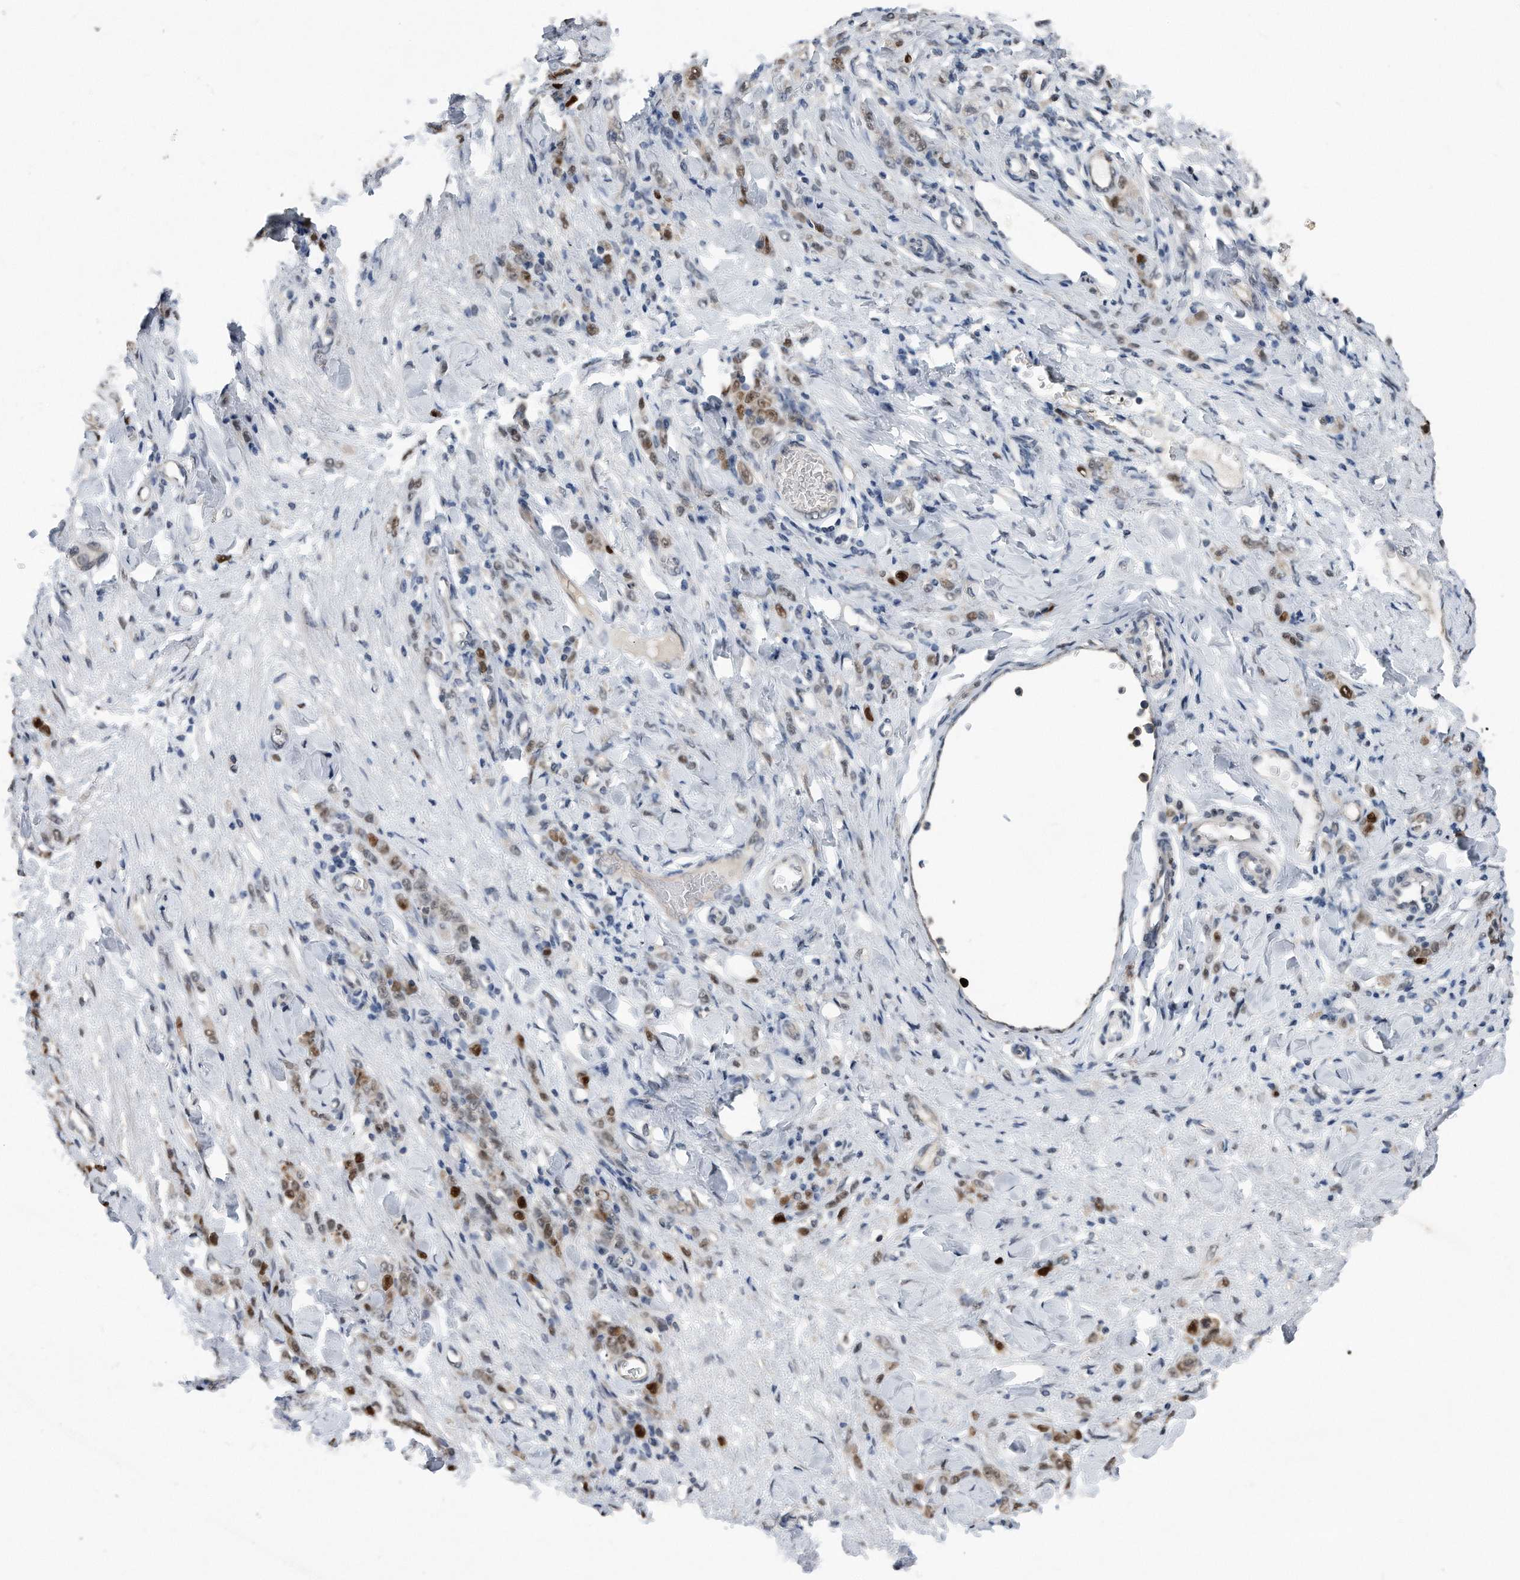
{"staining": {"intensity": "strong", "quantity": "<25%", "location": "nuclear"}, "tissue": "stomach cancer", "cell_type": "Tumor cells", "image_type": "cancer", "snomed": [{"axis": "morphology", "description": "Normal tissue, NOS"}, {"axis": "morphology", "description": "Adenocarcinoma, NOS"}, {"axis": "topography", "description": "Stomach"}], "caption": "Strong nuclear positivity is identified in about <25% of tumor cells in adenocarcinoma (stomach).", "gene": "PCNA", "patient": {"sex": "male", "age": 82}}